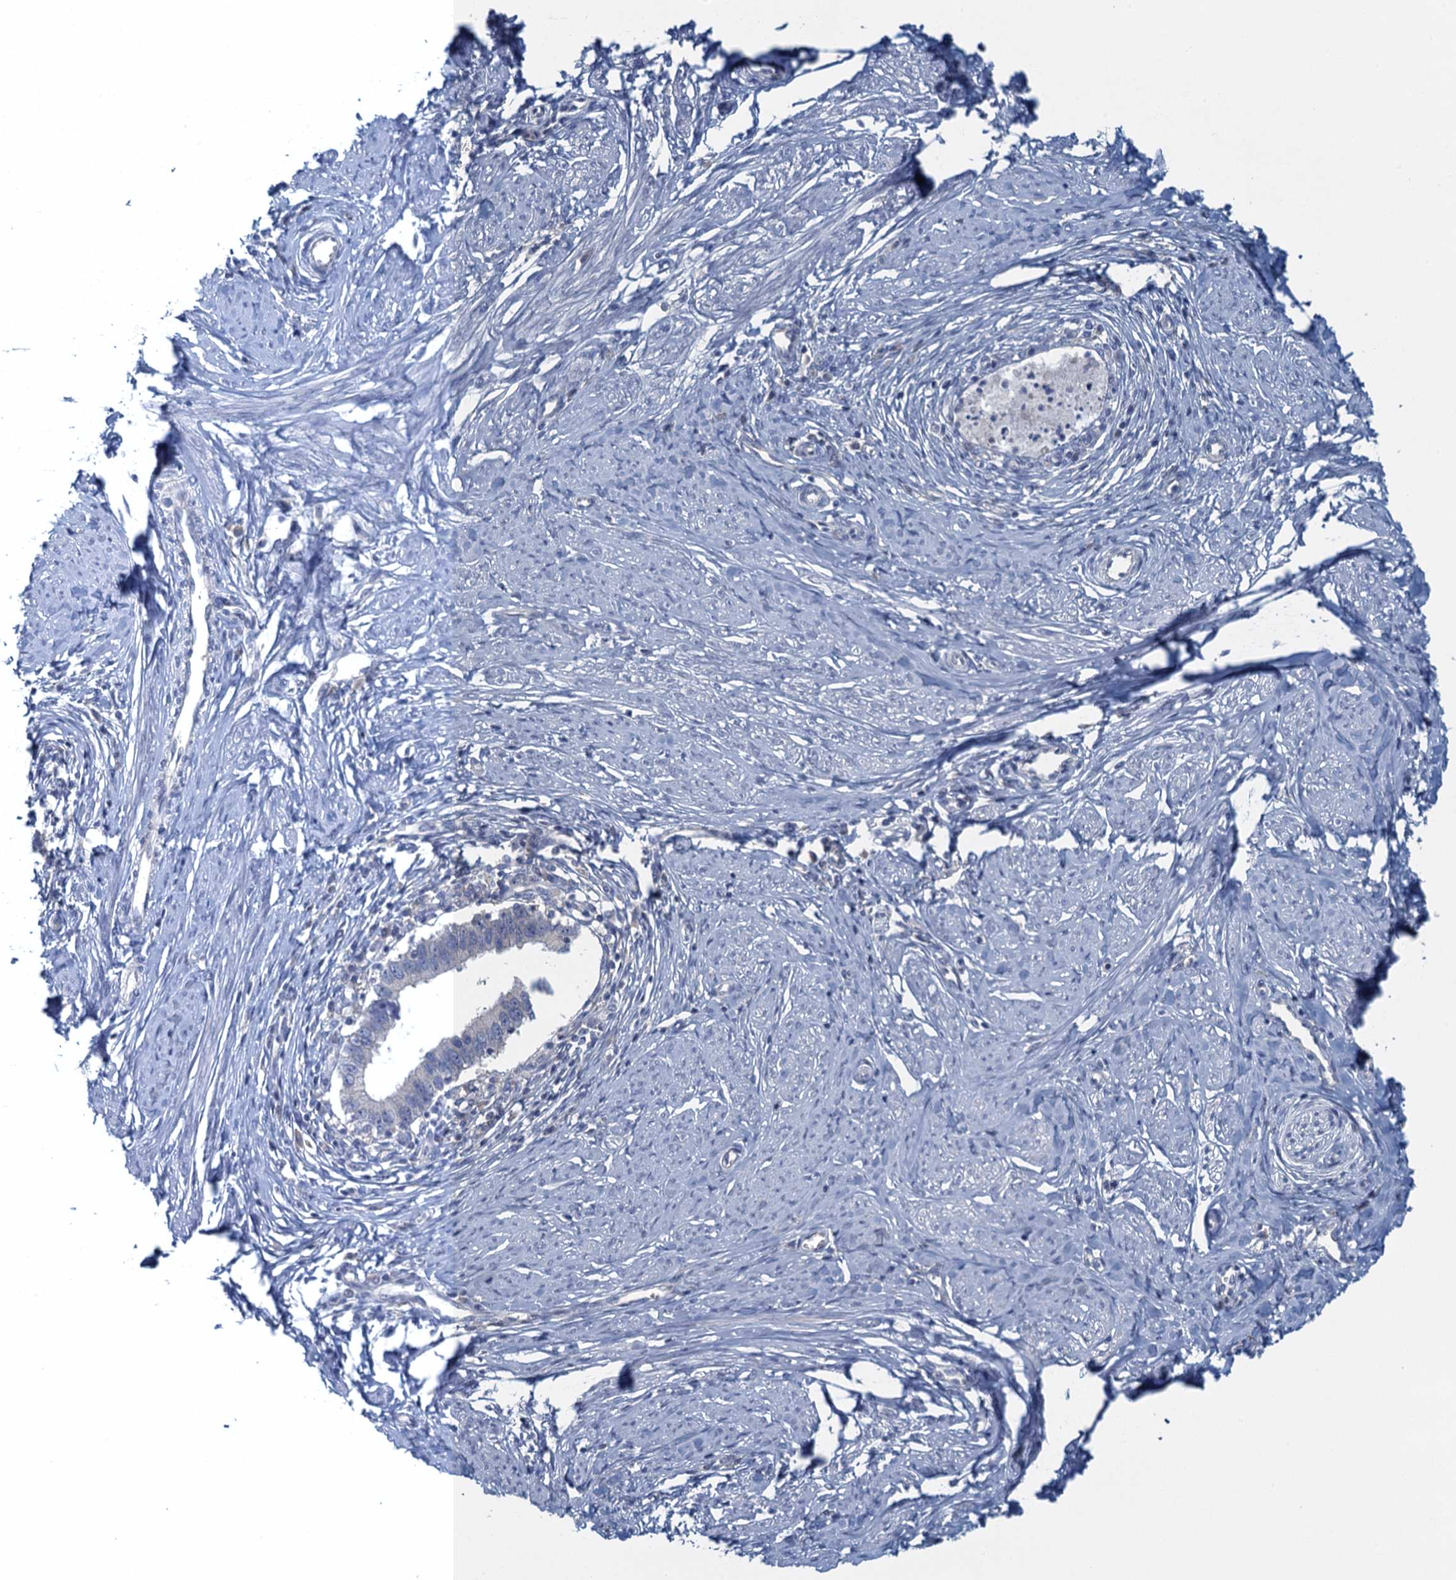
{"staining": {"intensity": "negative", "quantity": "none", "location": "none"}, "tissue": "cervical cancer", "cell_type": "Tumor cells", "image_type": "cancer", "snomed": [{"axis": "morphology", "description": "Adenocarcinoma, NOS"}, {"axis": "topography", "description": "Cervix"}], "caption": "Immunohistochemical staining of human cervical cancer (adenocarcinoma) shows no significant staining in tumor cells.", "gene": "NCKAP1L", "patient": {"sex": "female", "age": 36}}